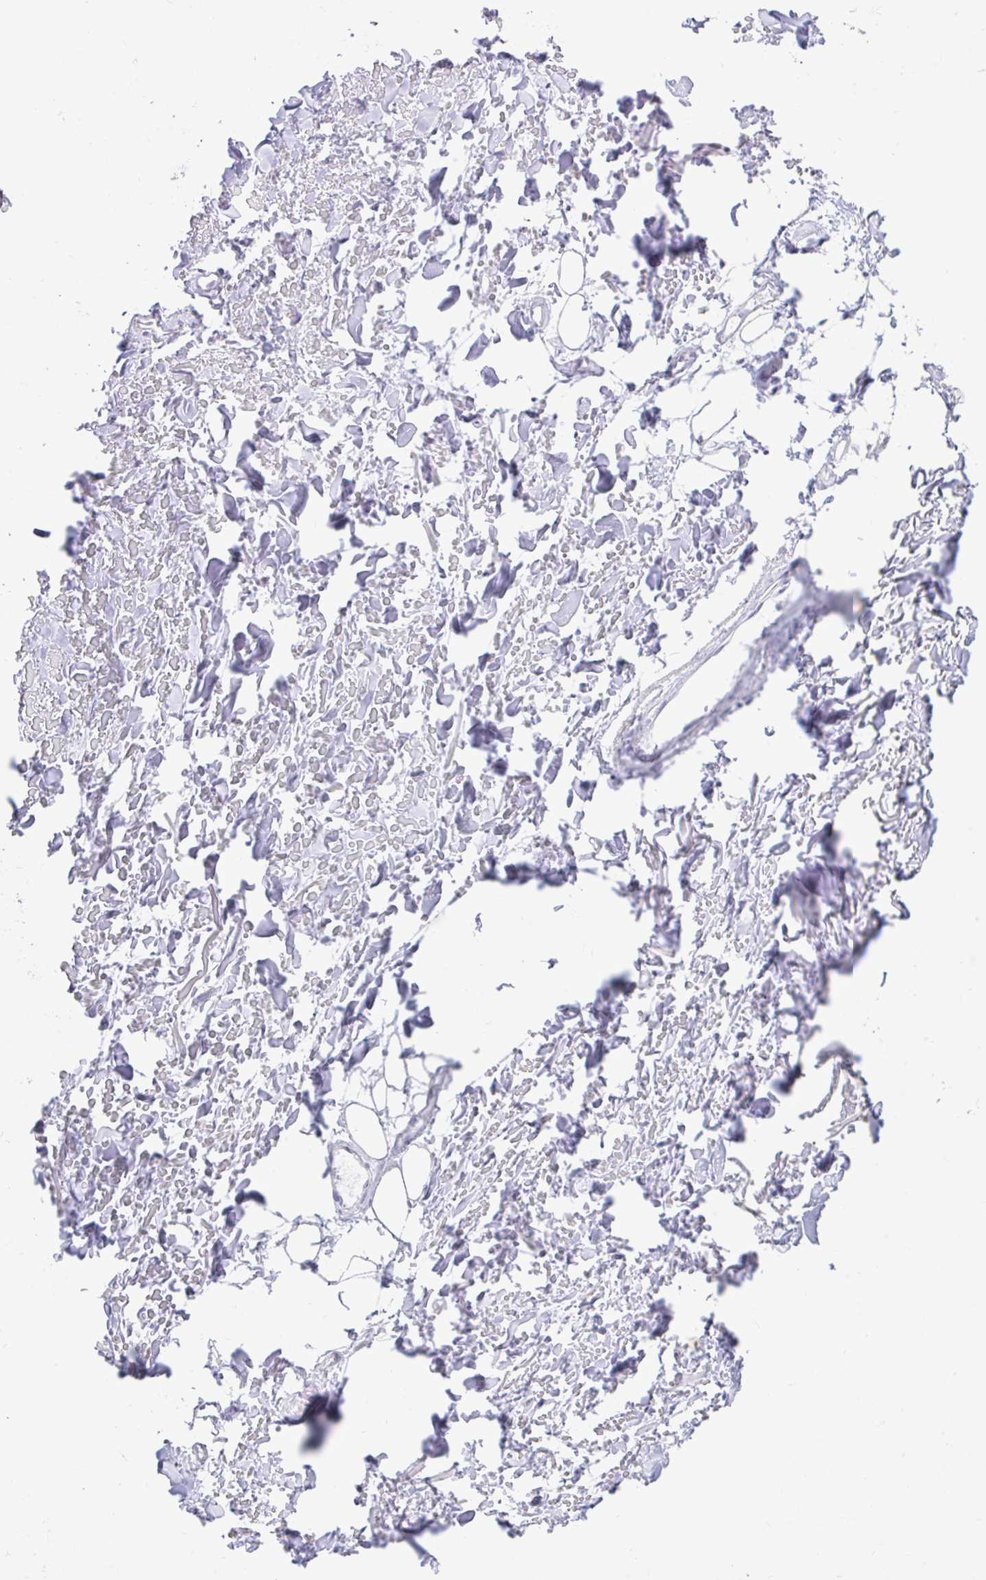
{"staining": {"intensity": "negative", "quantity": "none", "location": "none"}, "tissue": "adipose tissue", "cell_type": "Adipocytes", "image_type": "normal", "snomed": [{"axis": "morphology", "description": "Normal tissue, NOS"}, {"axis": "topography", "description": "Cartilage tissue"}], "caption": "Immunohistochemistry photomicrograph of unremarkable adipose tissue stained for a protein (brown), which shows no expression in adipocytes. (Immunohistochemistry (ihc), brightfield microscopy, high magnification).", "gene": "DCAF17", "patient": {"sex": "male", "age": 57}}